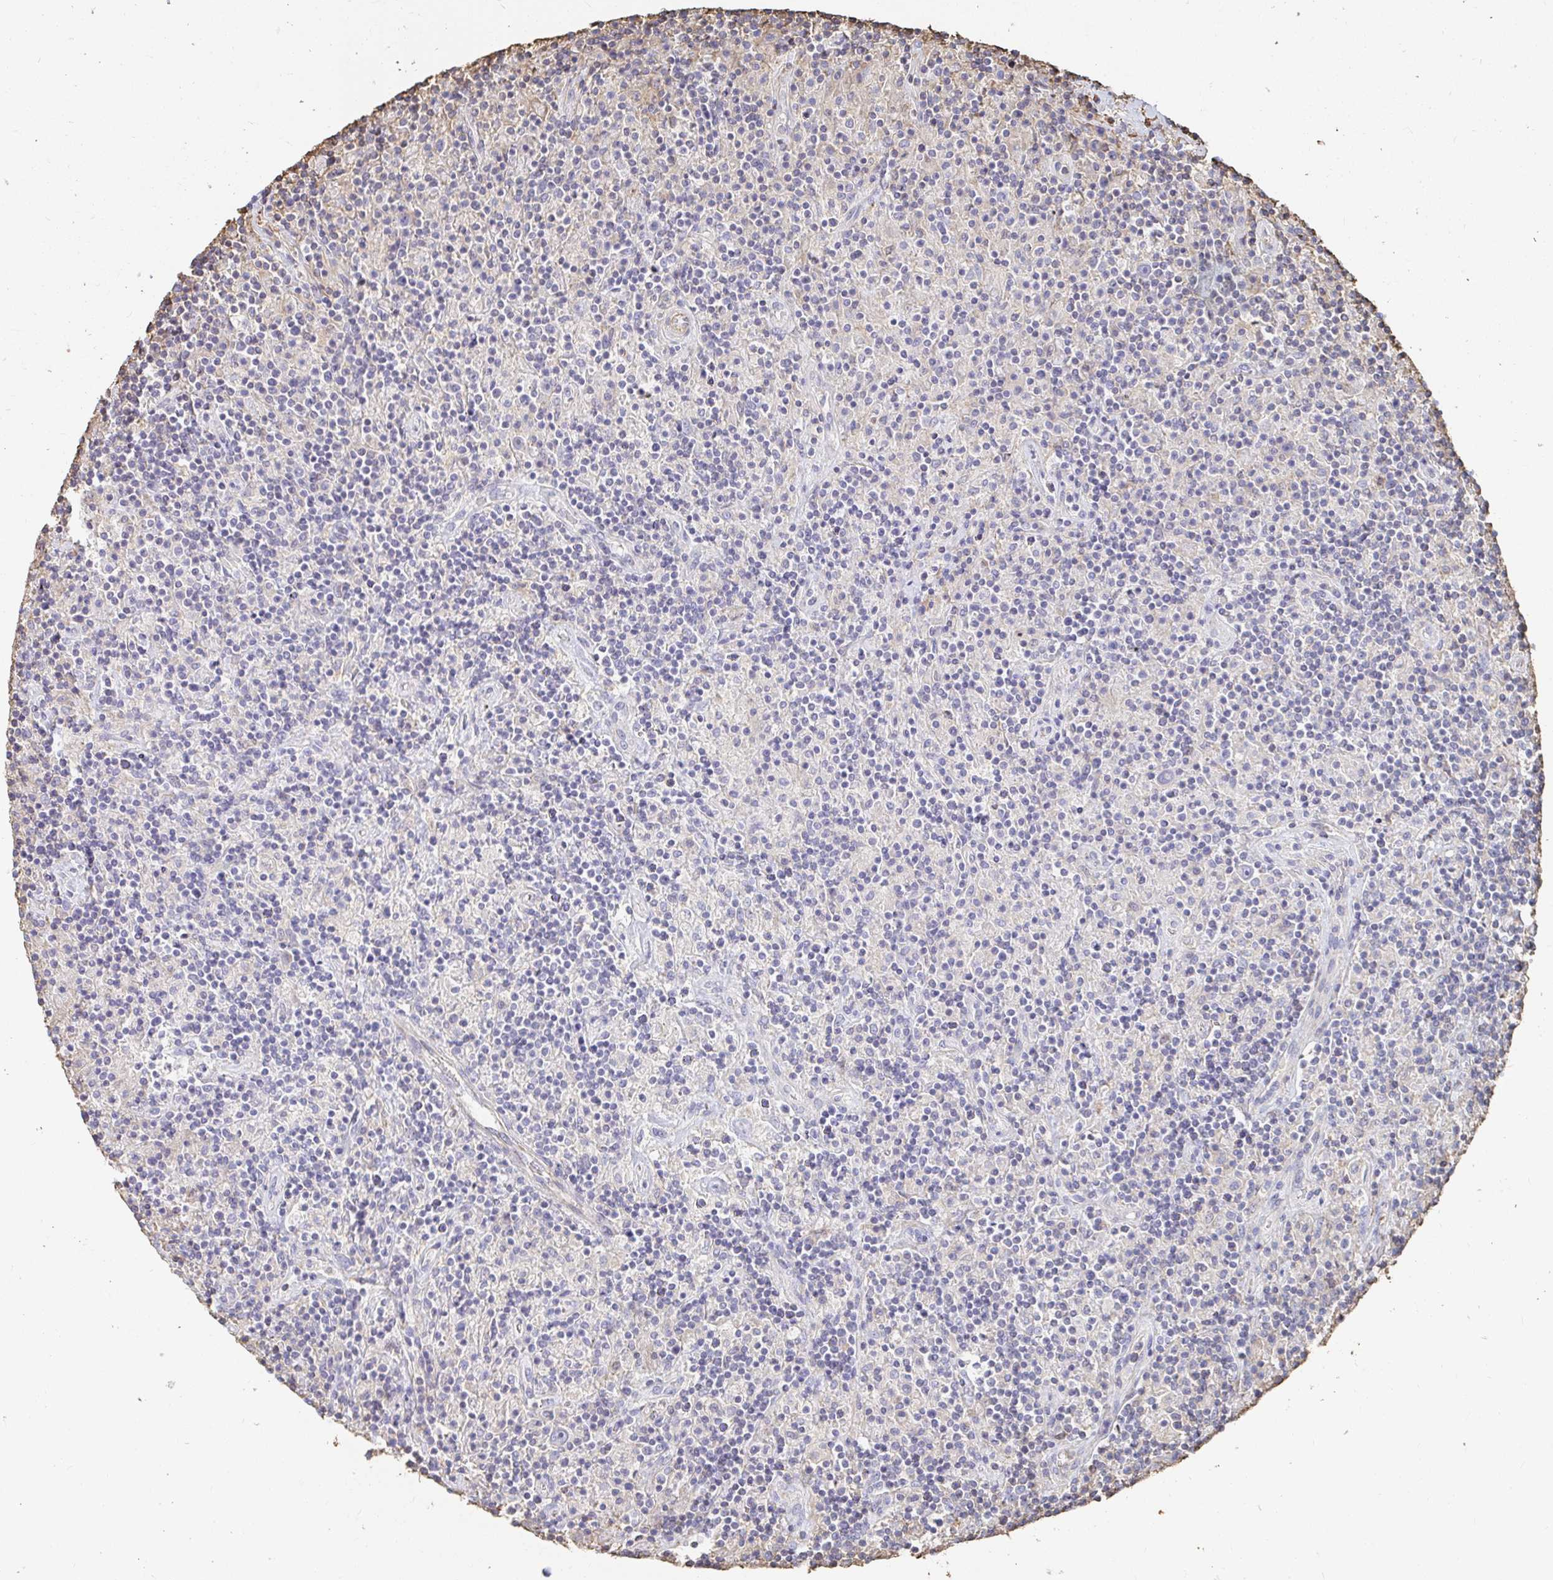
{"staining": {"intensity": "negative", "quantity": "none", "location": "none"}, "tissue": "lymphoma", "cell_type": "Tumor cells", "image_type": "cancer", "snomed": [{"axis": "morphology", "description": "Hodgkin's disease, NOS"}, {"axis": "topography", "description": "Lymph node"}], "caption": "Immunohistochemistry (IHC) of lymphoma demonstrates no expression in tumor cells.", "gene": "PTPN14", "patient": {"sex": "male", "age": 70}}